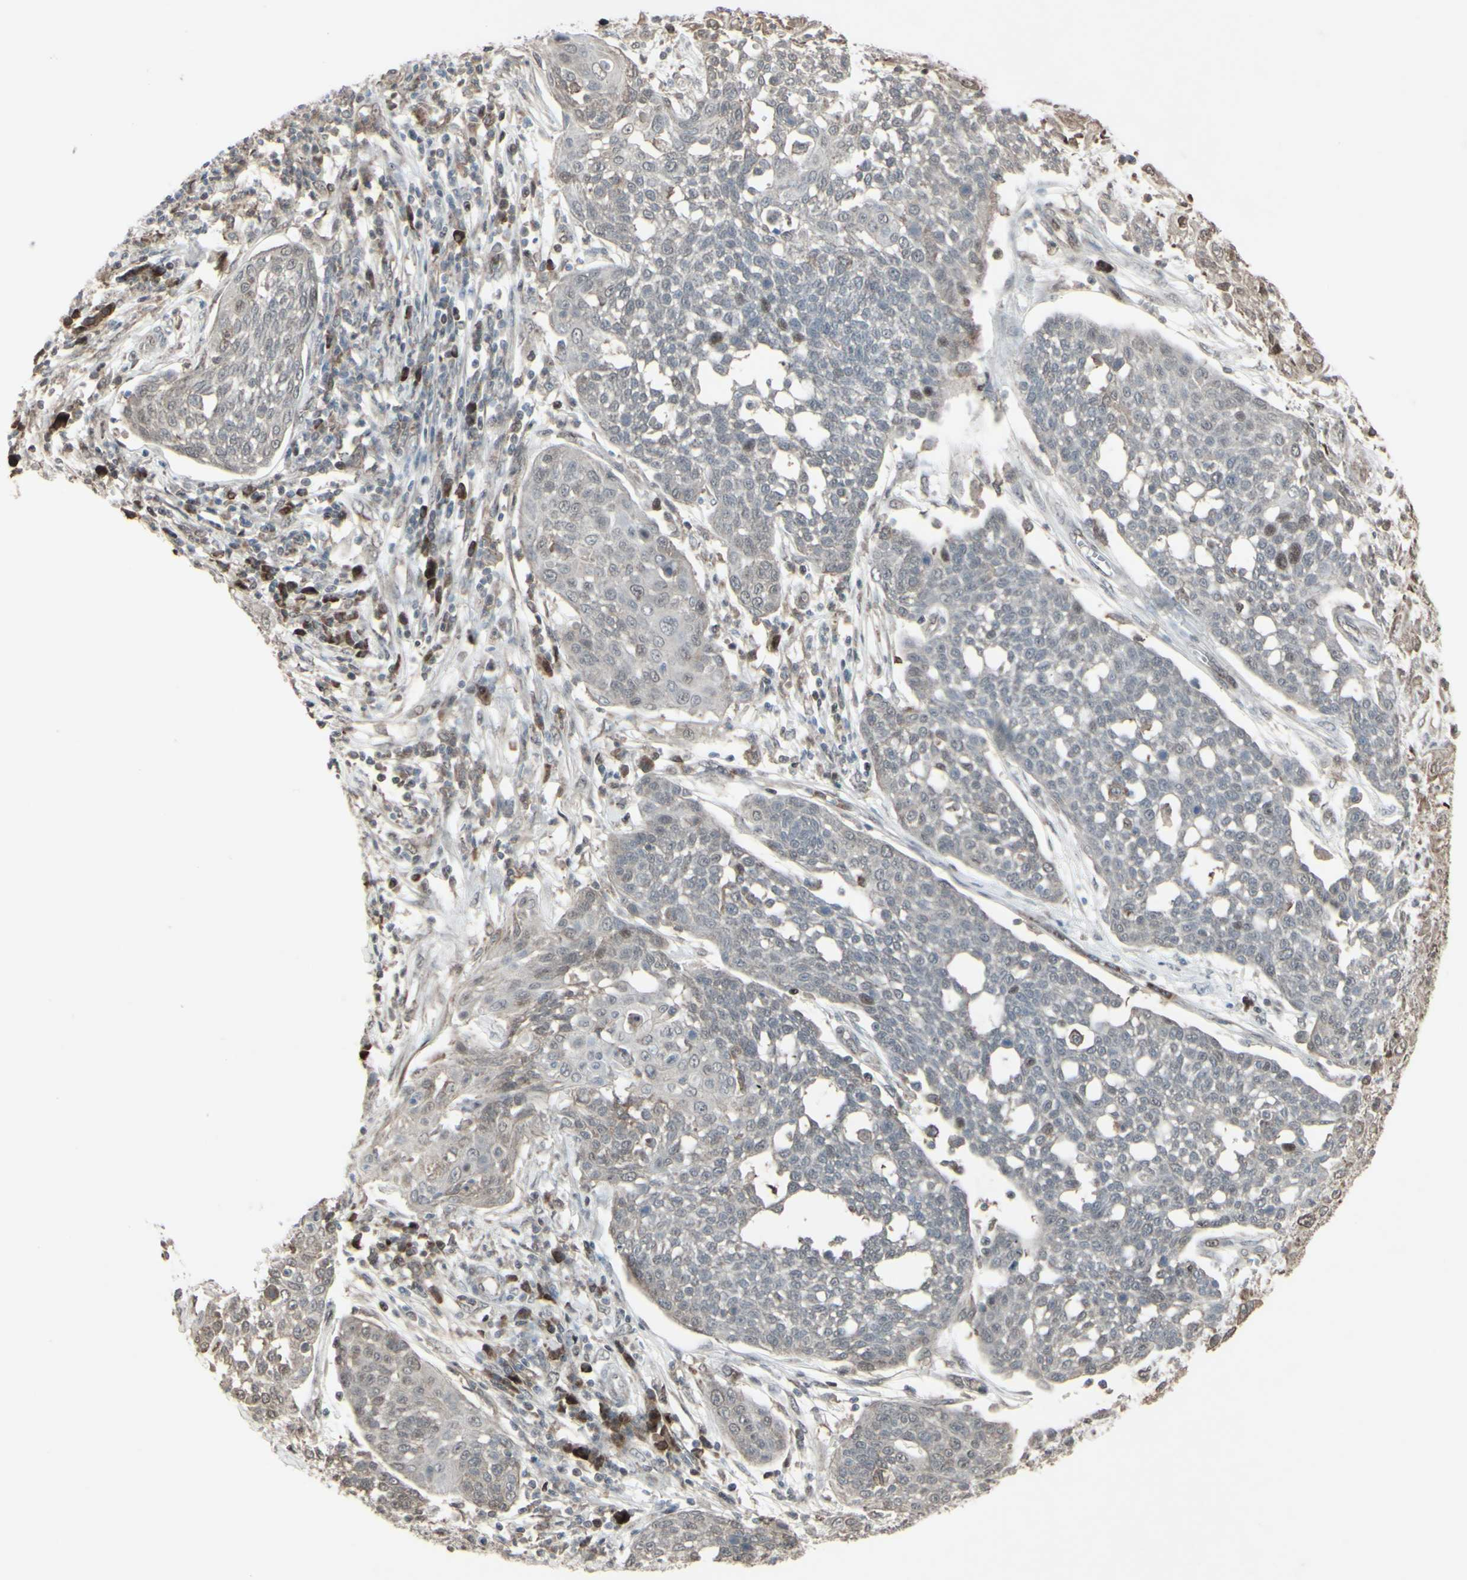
{"staining": {"intensity": "weak", "quantity": "<25%", "location": "nuclear"}, "tissue": "cervical cancer", "cell_type": "Tumor cells", "image_type": "cancer", "snomed": [{"axis": "morphology", "description": "Squamous cell carcinoma, NOS"}, {"axis": "topography", "description": "Cervix"}], "caption": "Immunohistochemistry micrograph of neoplastic tissue: squamous cell carcinoma (cervical) stained with DAB reveals no significant protein expression in tumor cells. (Immunohistochemistry (ihc), brightfield microscopy, high magnification).", "gene": "CD33", "patient": {"sex": "female", "age": 34}}